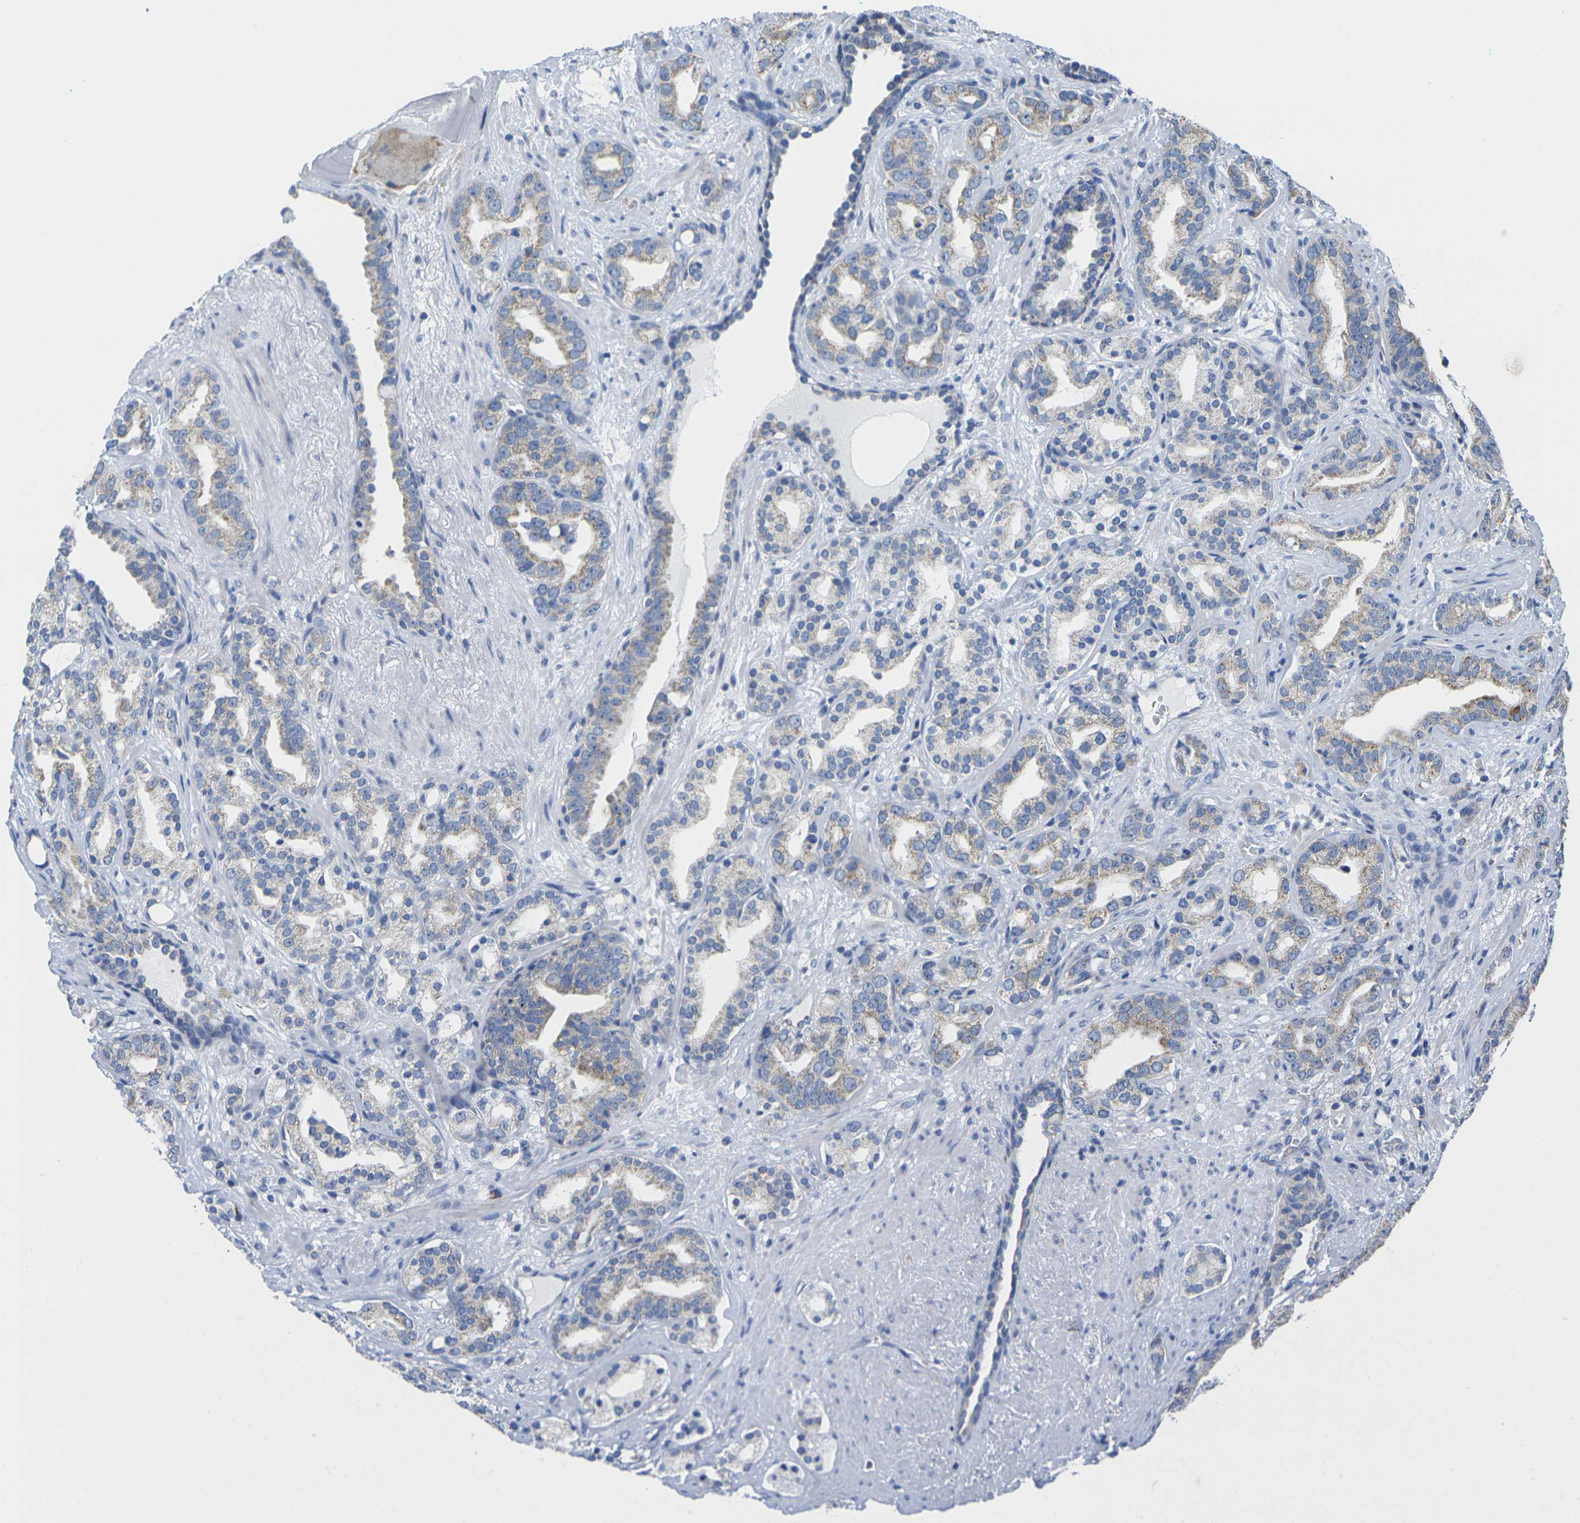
{"staining": {"intensity": "weak", "quantity": ">75%", "location": "cytoplasmic/membranous"}, "tissue": "prostate cancer", "cell_type": "Tumor cells", "image_type": "cancer", "snomed": [{"axis": "morphology", "description": "Adenocarcinoma, Low grade"}, {"axis": "topography", "description": "Prostate"}], "caption": "Brown immunohistochemical staining in prostate cancer (low-grade adenocarcinoma) demonstrates weak cytoplasmic/membranous positivity in about >75% of tumor cells.", "gene": "TMEM204", "patient": {"sex": "male", "age": 63}}